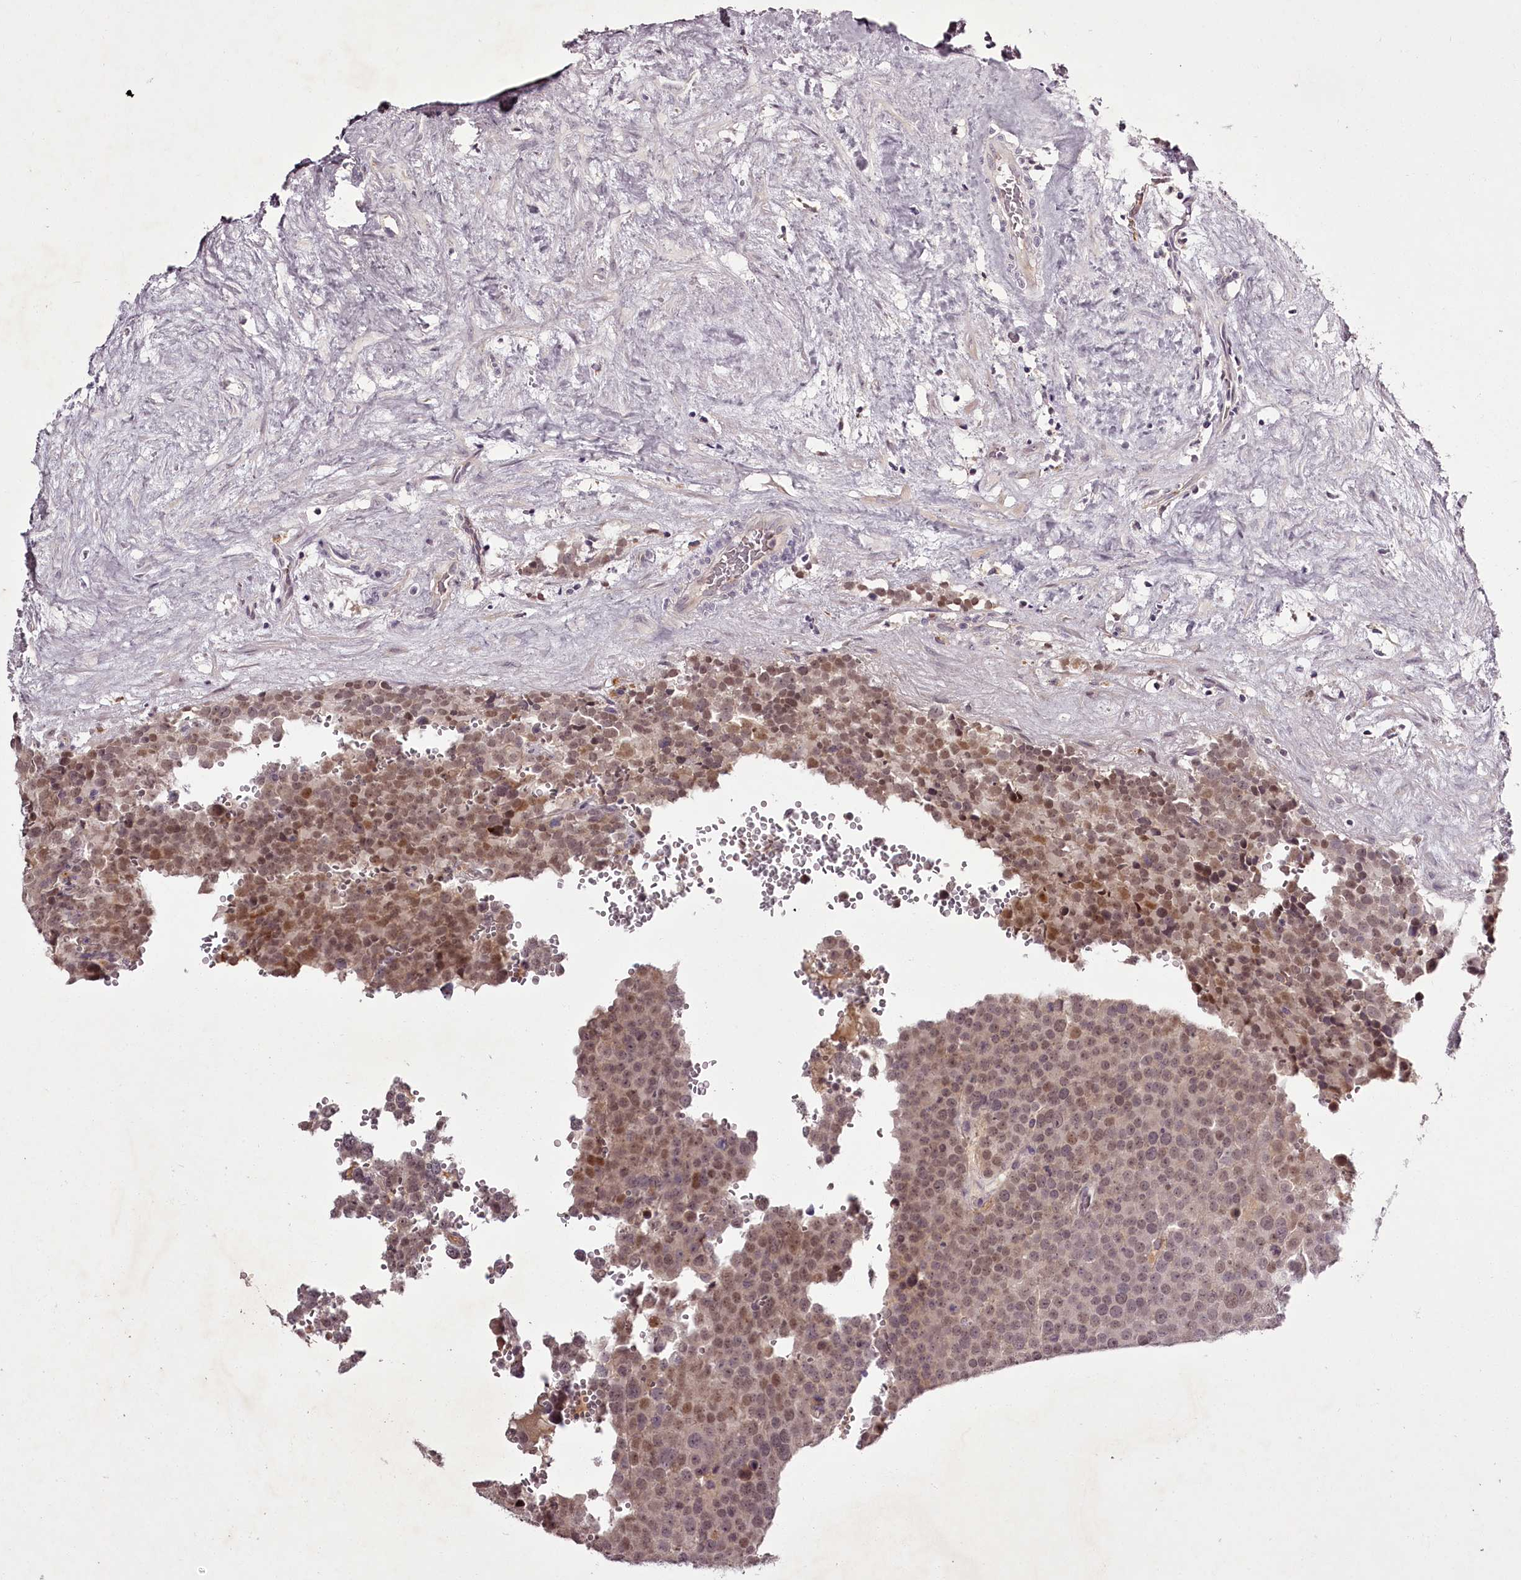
{"staining": {"intensity": "moderate", "quantity": "25%-75%", "location": "cytoplasmic/membranous,nuclear"}, "tissue": "testis cancer", "cell_type": "Tumor cells", "image_type": "cancer", "snomed": [{"axis": "morphology", "description": "Seminoma, NOS"}, {"axis": "topography", "description": "Testis"}], "caption": "Human testis cancer (seminoma) stained with a protein marker shows moderate staining in tumor cells.", "gene": "RBMXL2", "patient": {"sex": "male", "age": 71}}